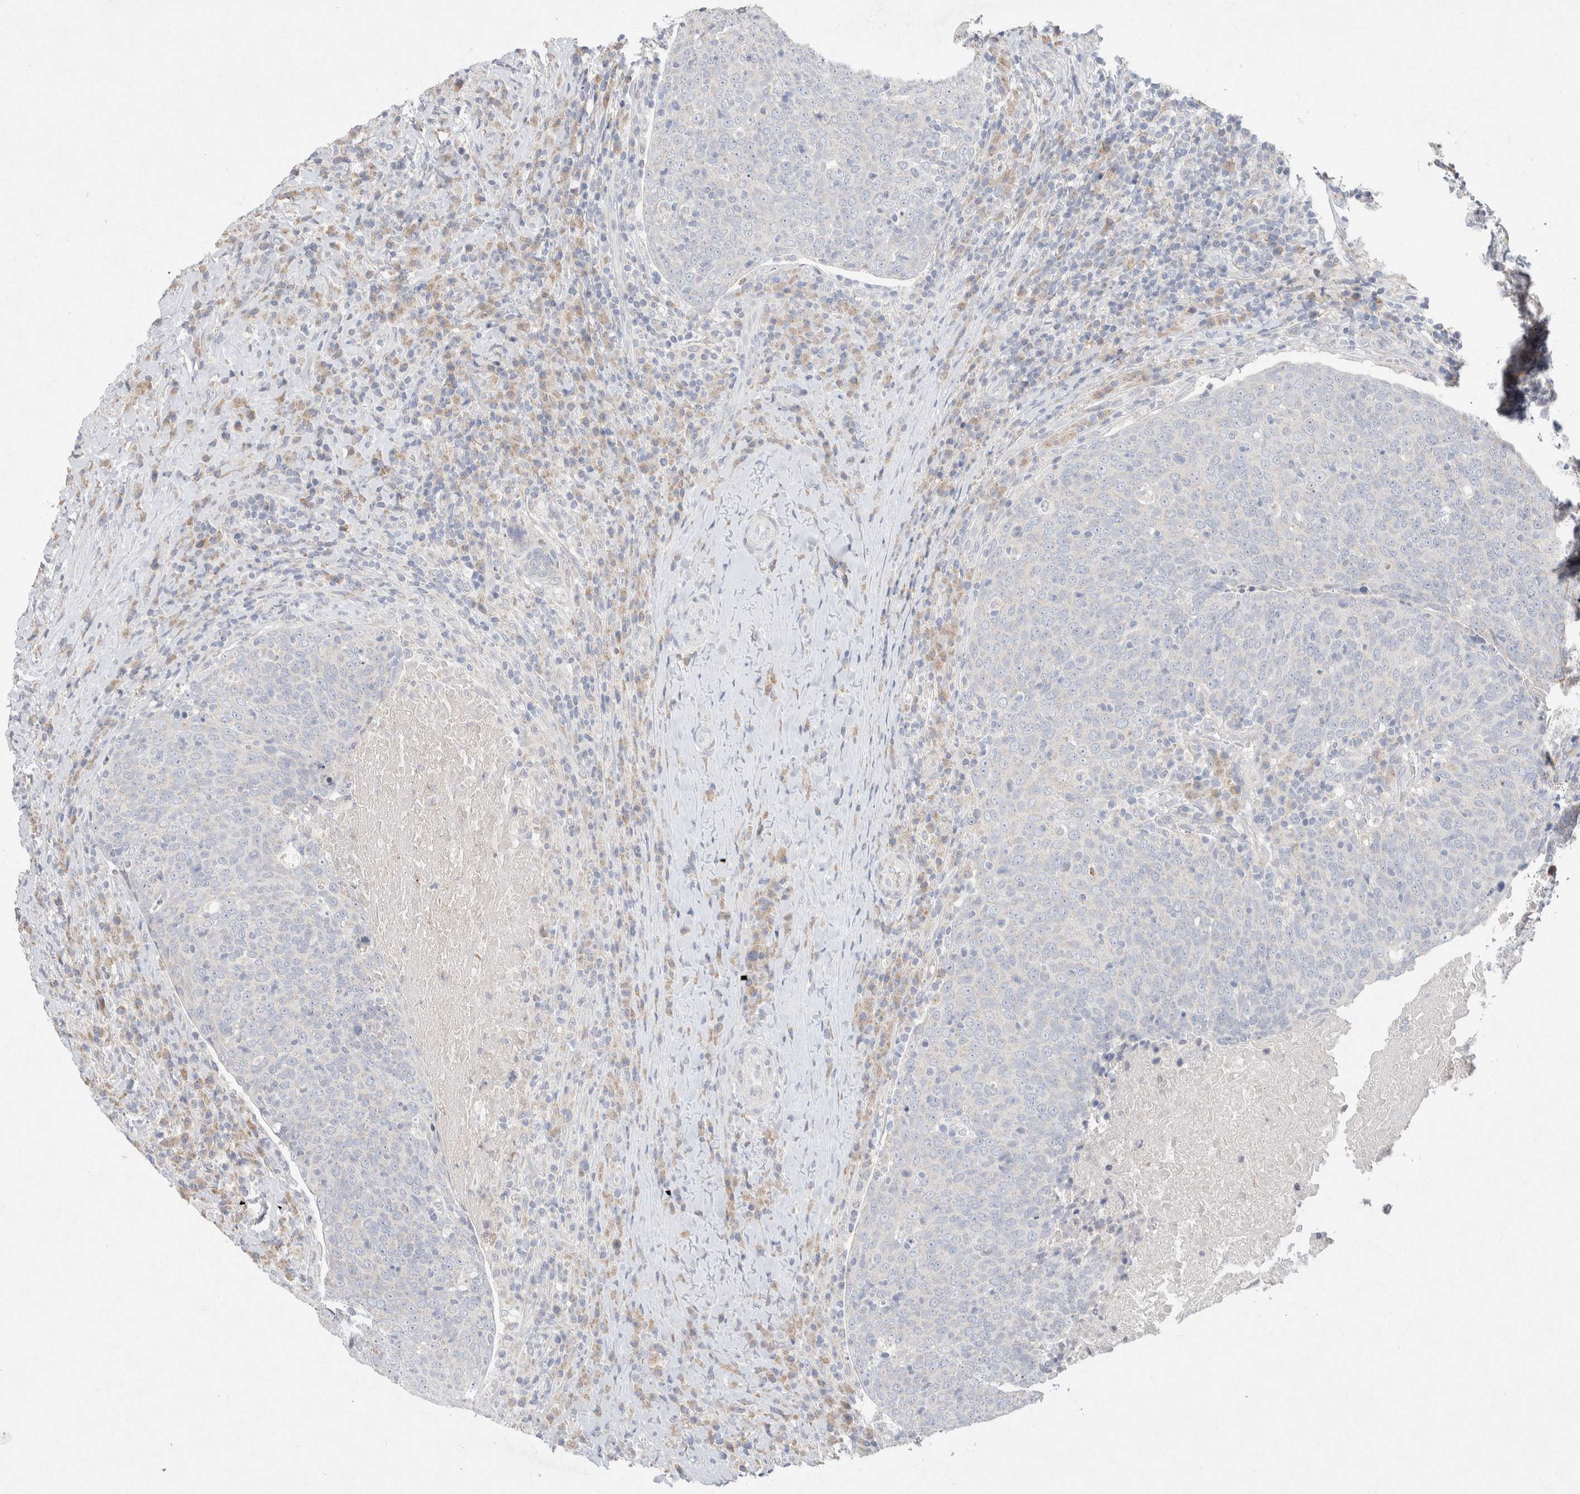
{"staining": {"intensity": "negative", "quantity": "none", "location": "none"}, "tissue": "head and neck cancer", "cell_type": "Tumor cells", "image_type": "cancer", "snomed": [{"axis": "morphology", "description": "Squamous cell carcinoma, NOS"}, {"axis": "morphology", "description": "Squamous cell carcinoma, metastatic, NOS"}, {"axis": "topography", "description": "Lymph node"}, {"axis": "topography", "description": "Head-Neck"}], "caption": "IHC of head and neck cancer exhibits no positivity in tumor cells. (DAB immunohistochemistry visualized using brightfield microscopy, high magnification).", "gene": "CMTM4", "patient": {"sex": "male", "age": 62}}